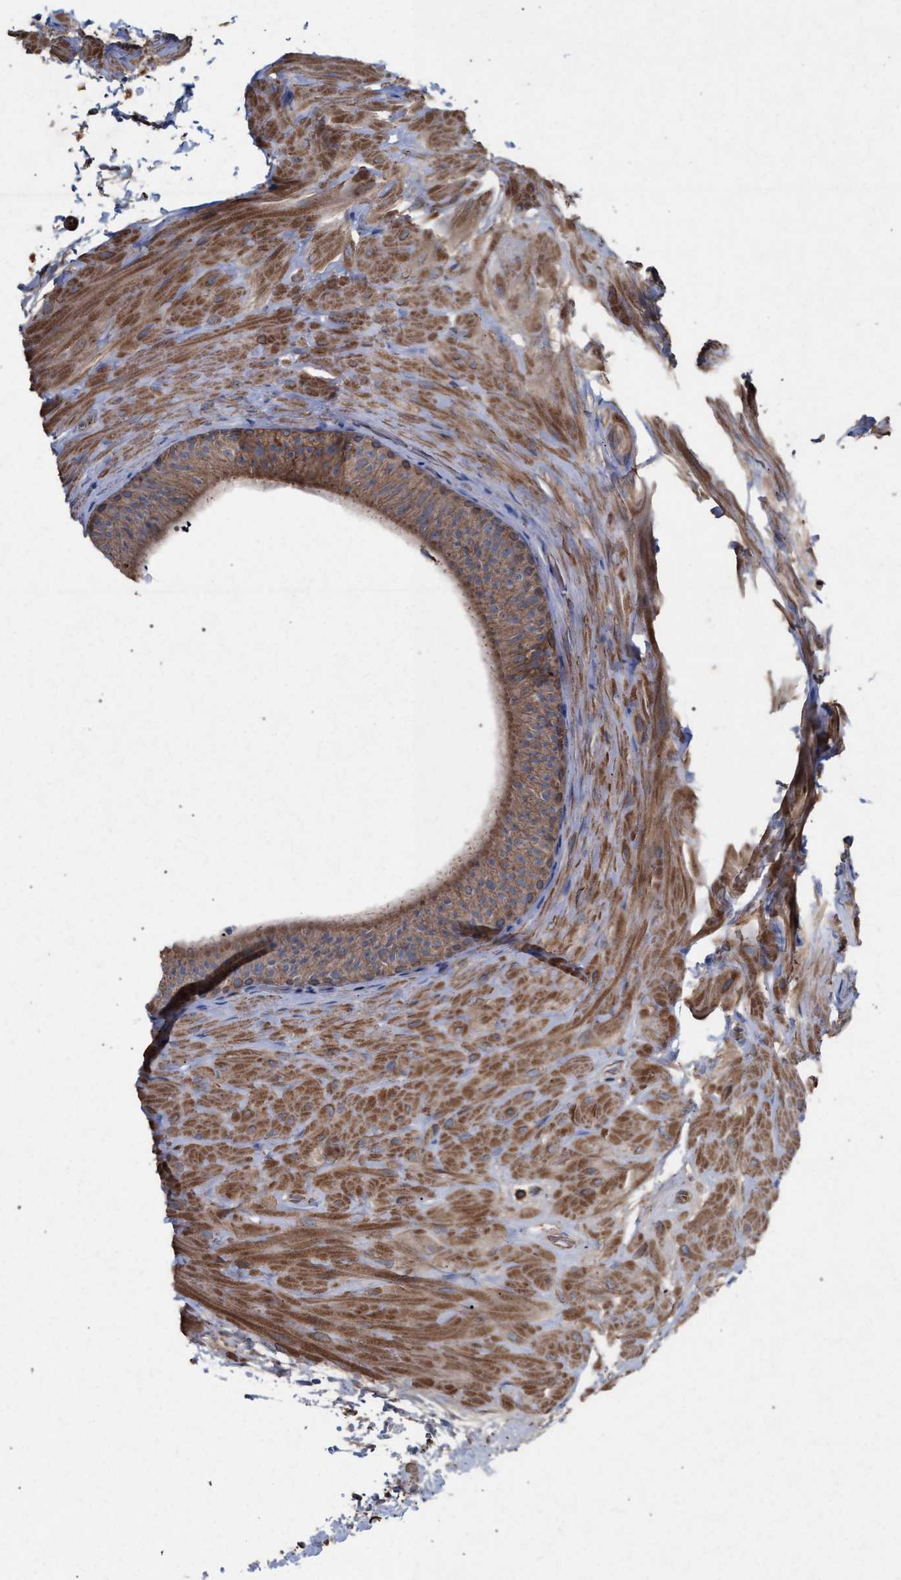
{"staining": {"intensity": "moderate", "quantity": ">75%", "location": "cytoplasmic/membranous"}, "tissue": "epididymis", "cell_type": "Glandular cells", "image_type": "normal", "snomed": [{"axis": "morphology", "description": "Normal tissue, NOS"}, {"axis": "topography", "description": "Epididymis"}], "caption": "Moderate cytoplasmic/membranous staining is appreciated in approximately >75% of glandular cells in normal epididymis.", "gene": "BCL2L12", "patient": {"sex": "male", "age": 34}}